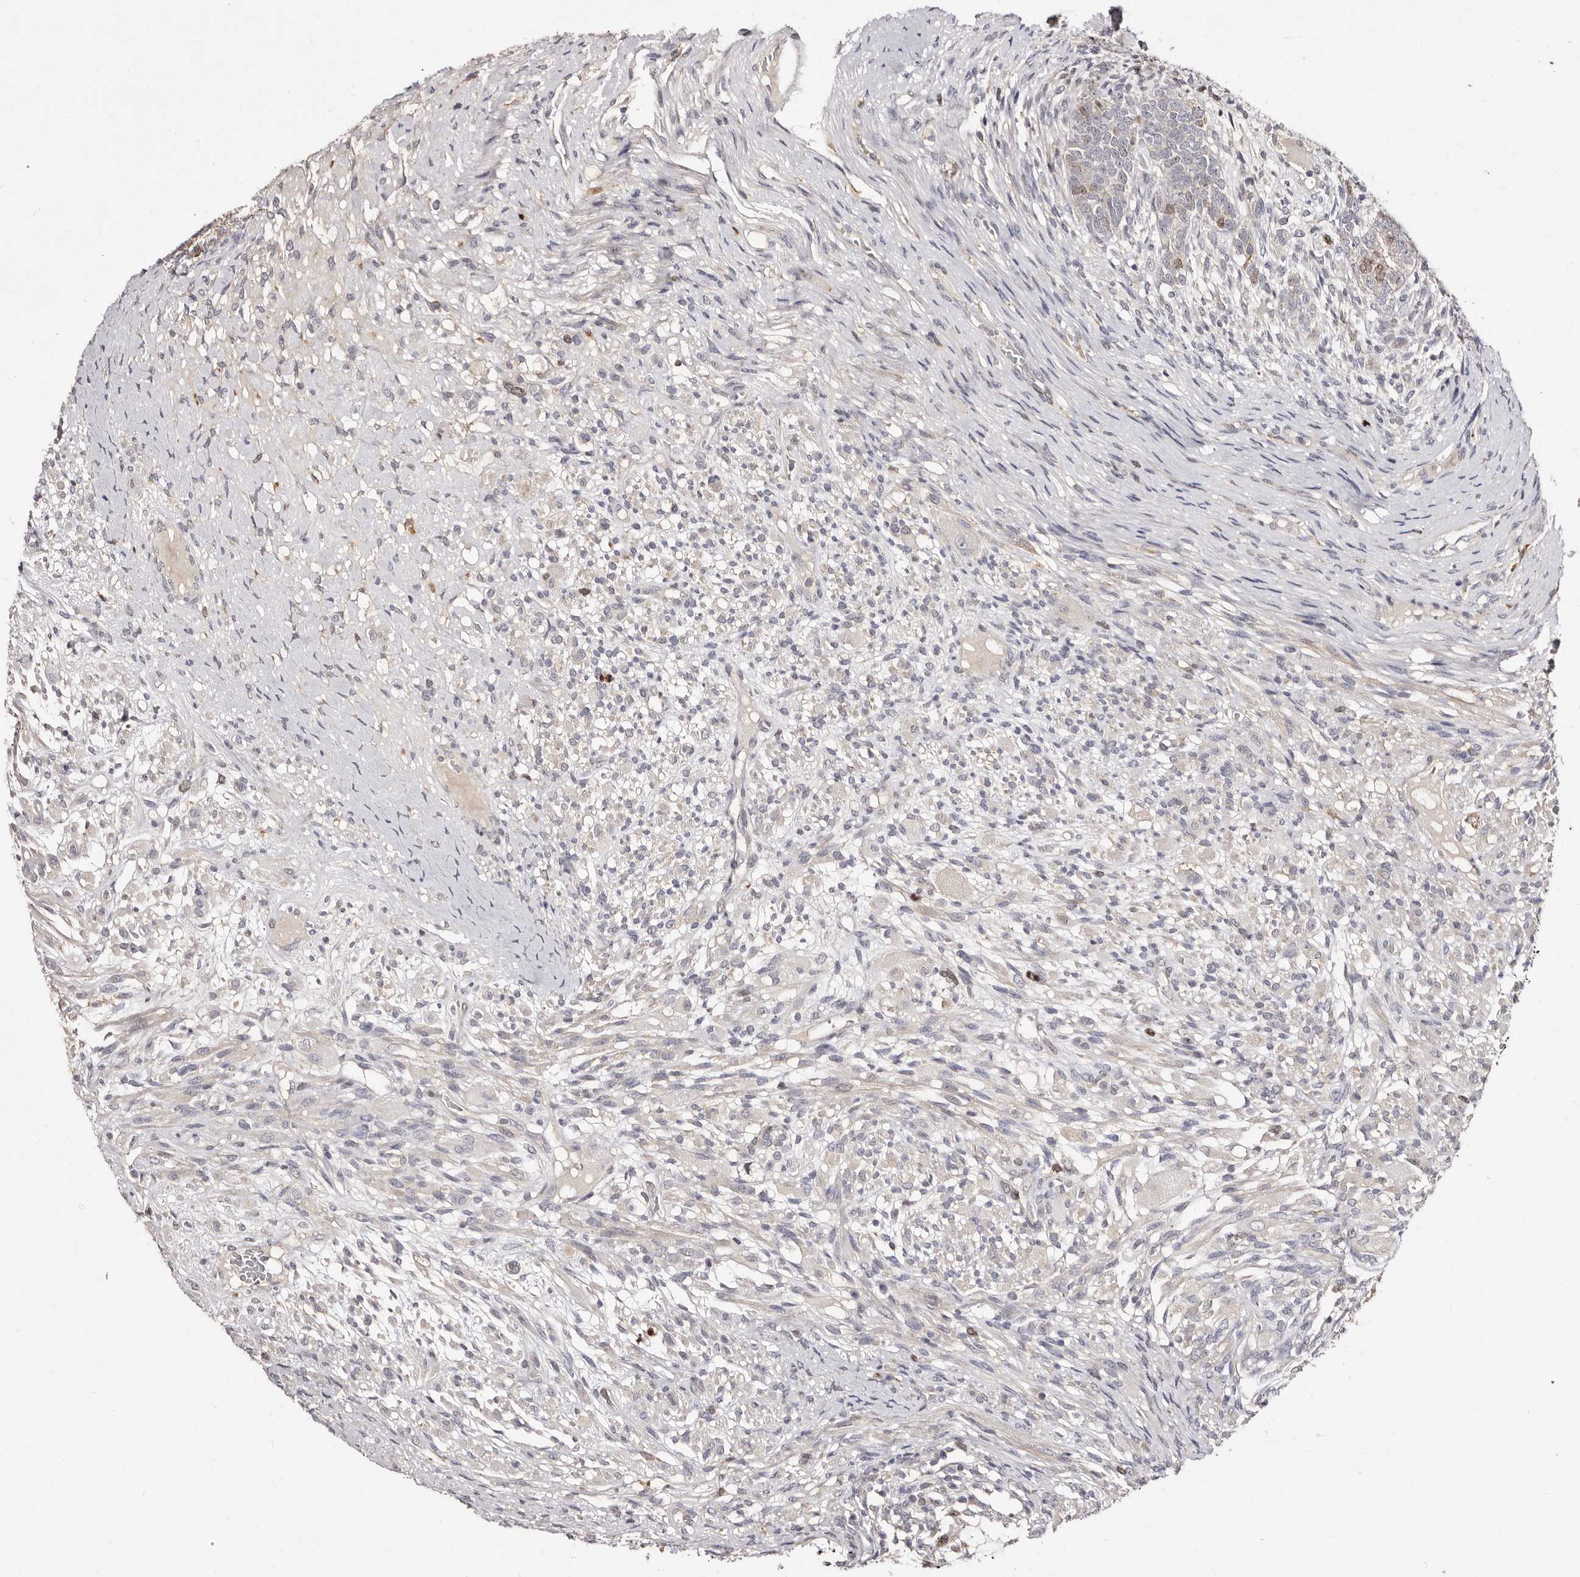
{"staining": {"intensity": "moderate", "quantity": "<25%", "location": "nuclear"}, "tissue": "testis cancer", "cell_type": "Tumor cells", "image_type": "cancer", "snomed": [{"axis": "morphology", "description": "Seminoma, NOS"}, {"axis": "morphology", "description": "Carcinoma, Embryonal, NOS"}, {"axis": "topography", "description": "Testis"}], "caption": "Protein expression analysis of human embryonal carcinoma (testis) reveals moderate nuclear expression in approximately <25% of tumor cells. (Brightfield microscopy of DAB IHC at high magnification).", "gene": "CDCA8", "patient": {"sex": "male", "age": 28}}